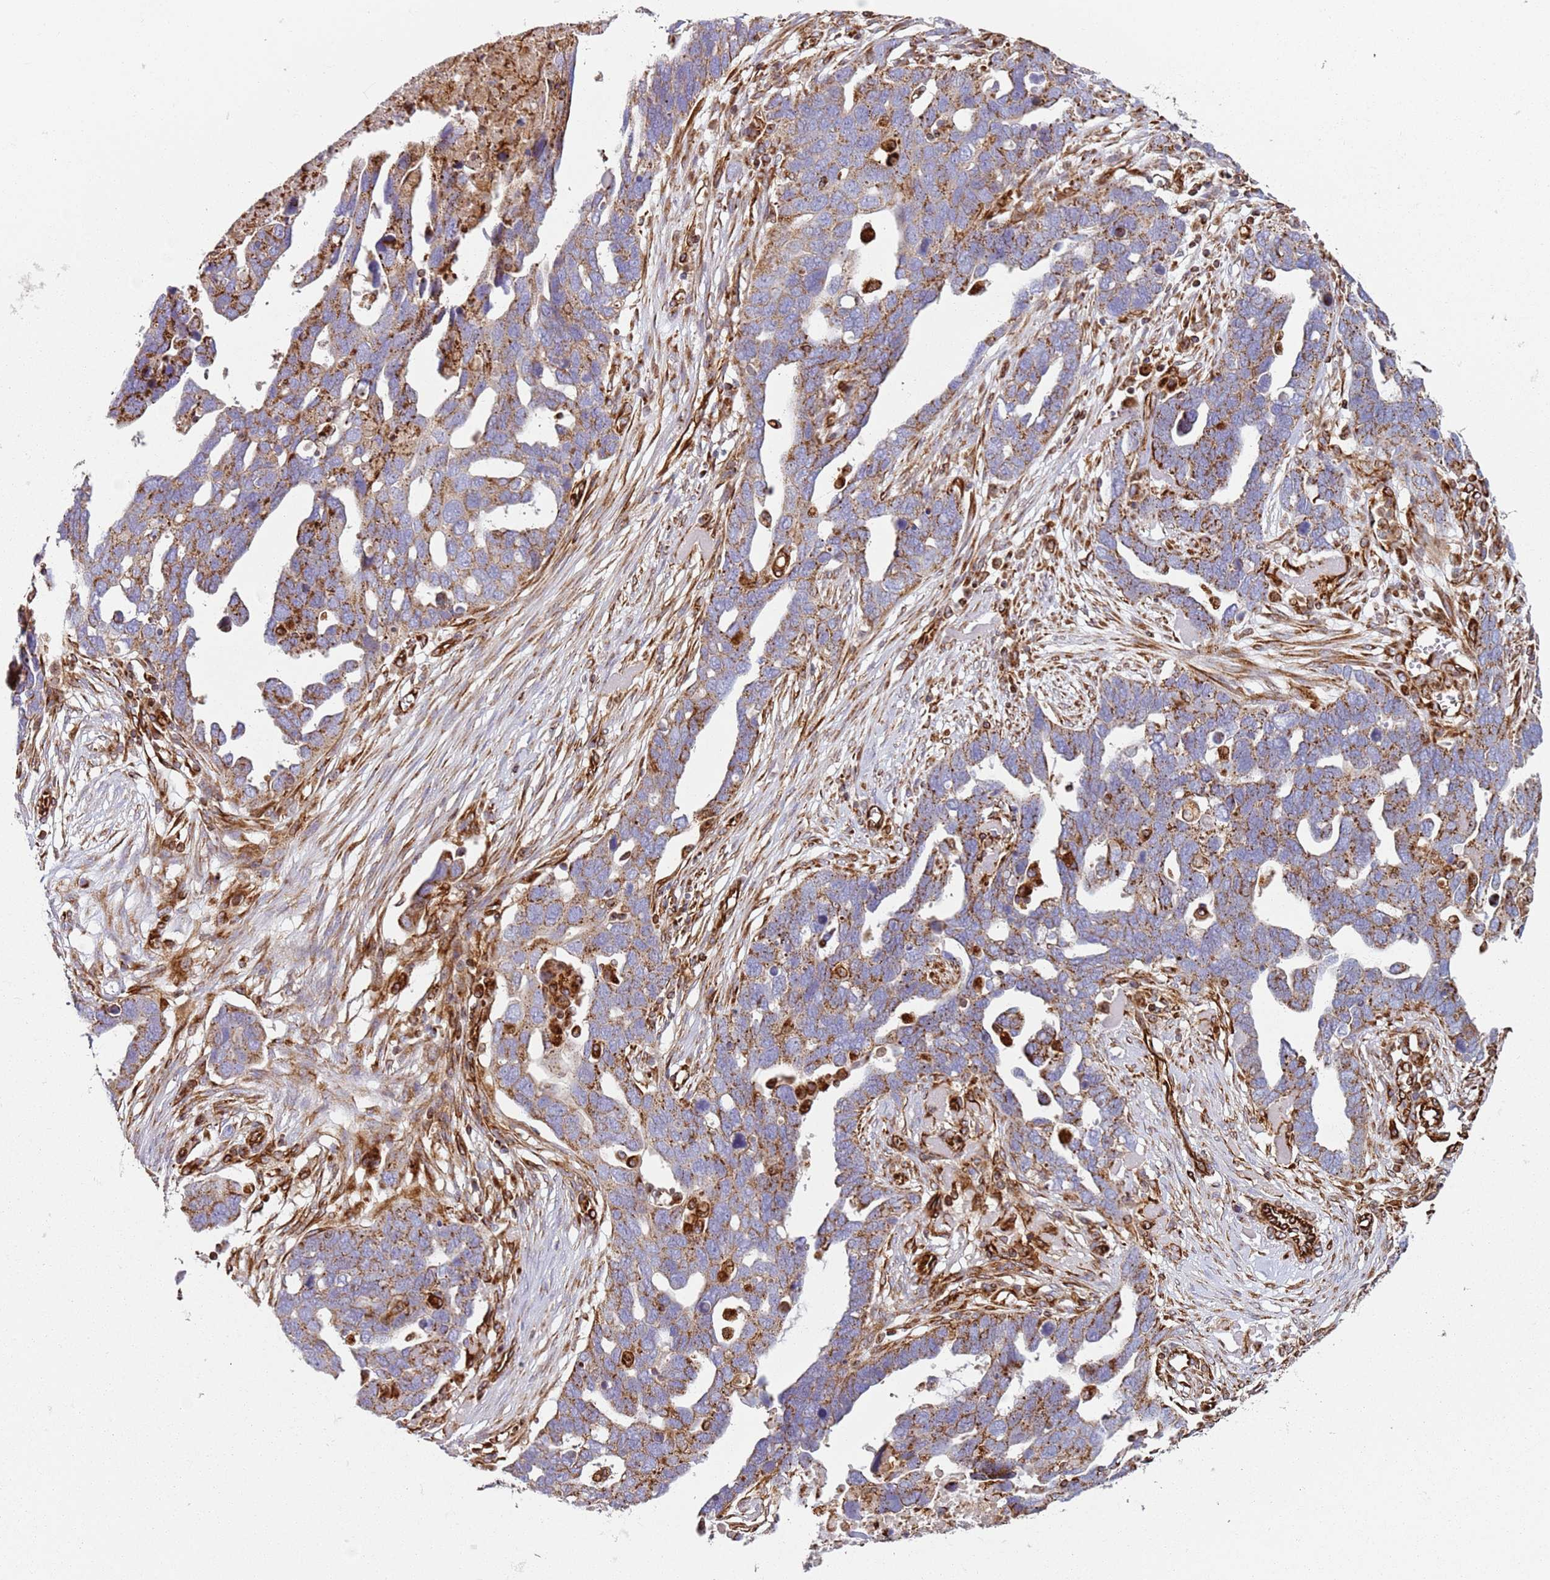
{"staining": {"intensity": "moderate", "quantity": ">75%", "location": "cytoplasmic/membranous"}, "tissue": "ovarian cancer", "cell_type": "Tumor cells", "image_type": "cancer", "snomed": [{"axis": "morphology", "description": "Cystadenocarcinoma, serous, NOS"}, {"axis": "topography", "description": "Ovary"}], "caption": "Tumor cells display medium levels of moderate cytoplasmic/membranous expression in about >75% of cells in human ovarian serous cystadenocarcinoma.", "gene": "SNAPIN", "patient": {"sex": "female", "age": 54}}